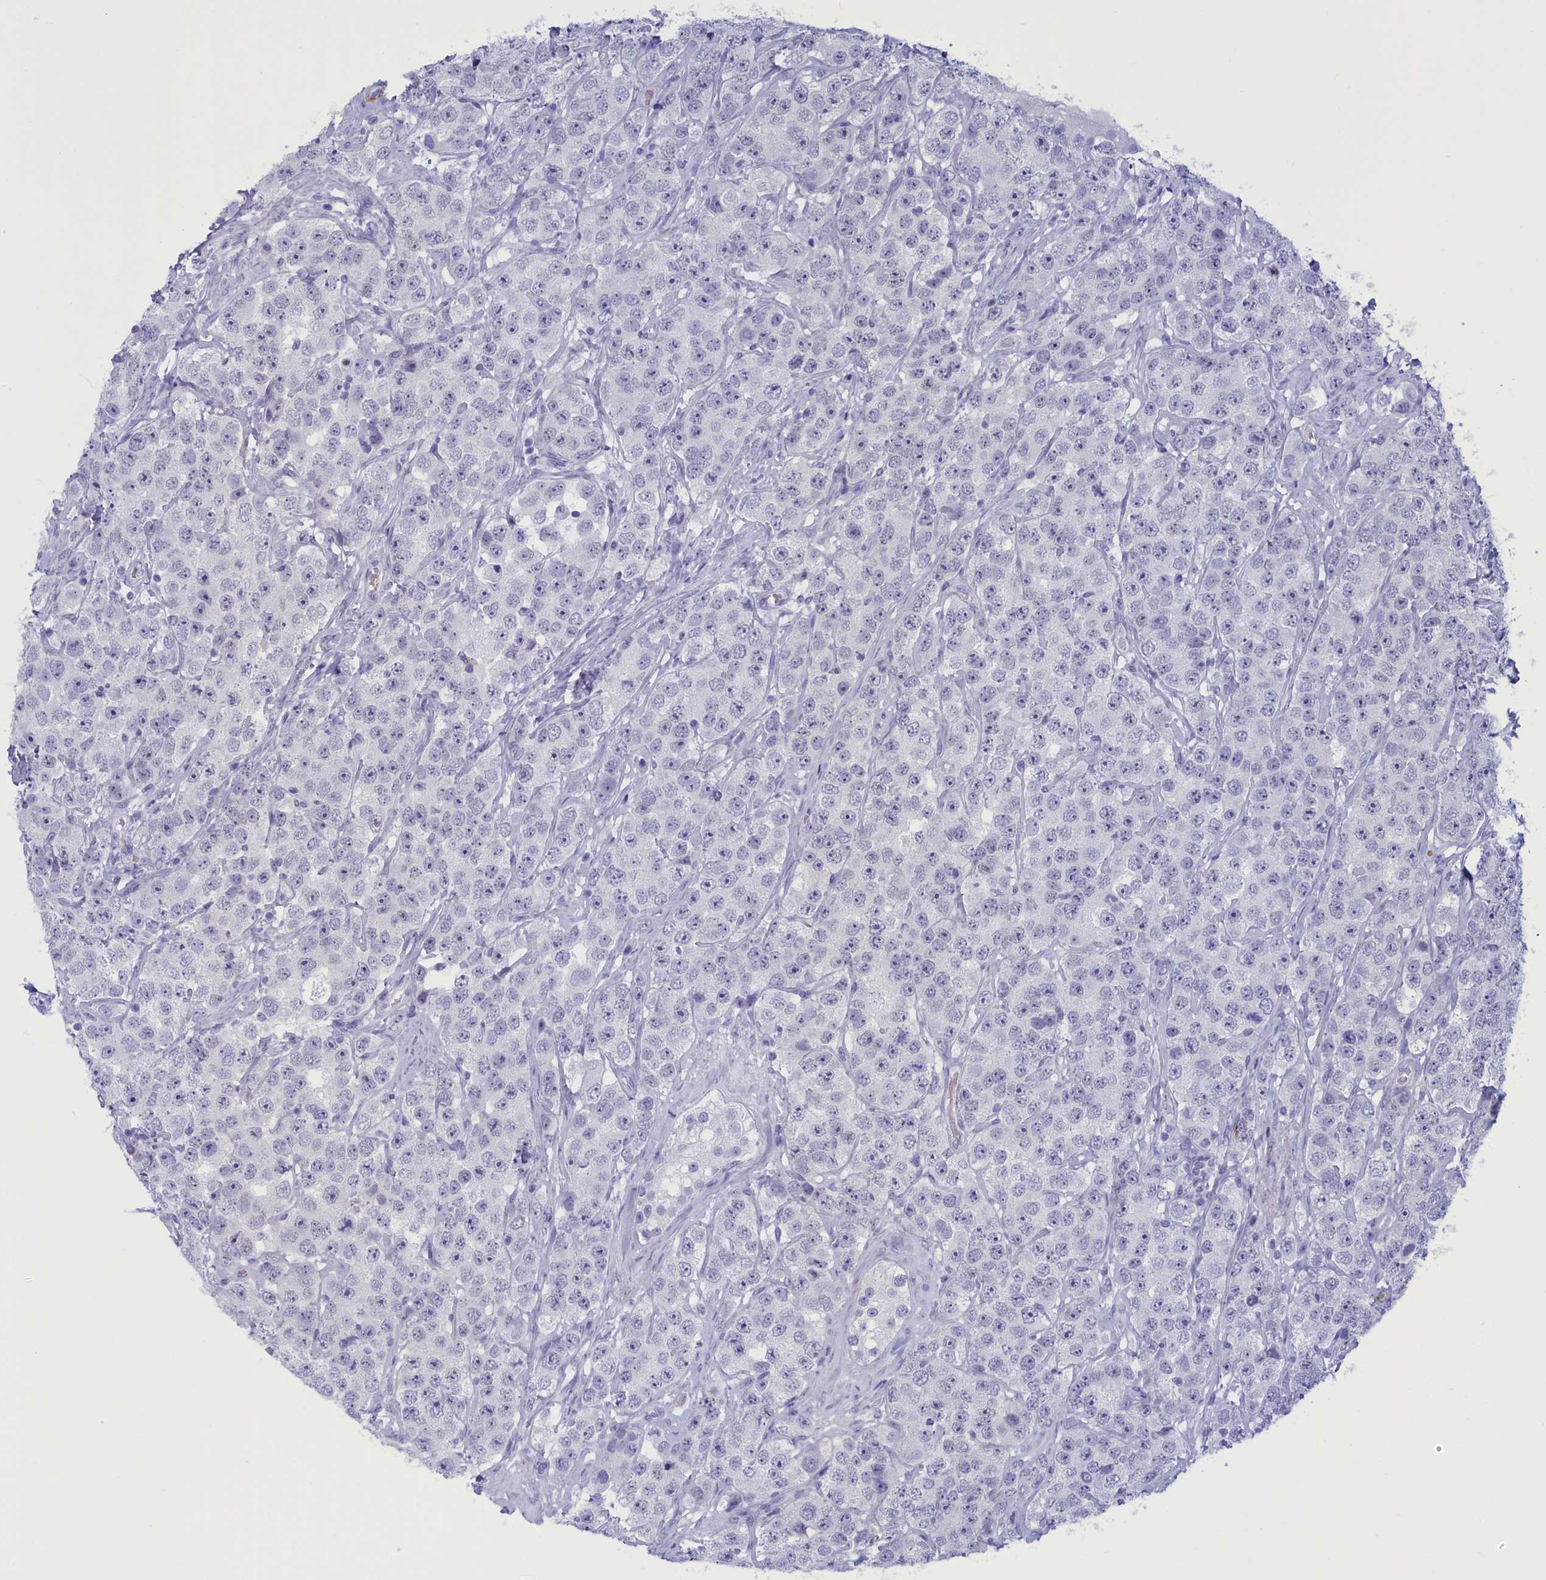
{"staining": {"intensity": "negative", "quantity": "none", "location": "none"}, "tissue": "testis cancer", "cell_type": "Tumor cells", "image_type": "cancer", "snomed": [{"axis": "morphology", "description": "Seminoma, NOS"}, {"axis": "topography", "description": "Testis"}], "caption": "Immunohistochemistry (IHC) histopathology image of human testis cancer stained for a protein (brown), which reveals no positivity in tumor cells.", "gene": "GAPDHS", "patient": {"sex": "male", "age": 28}}